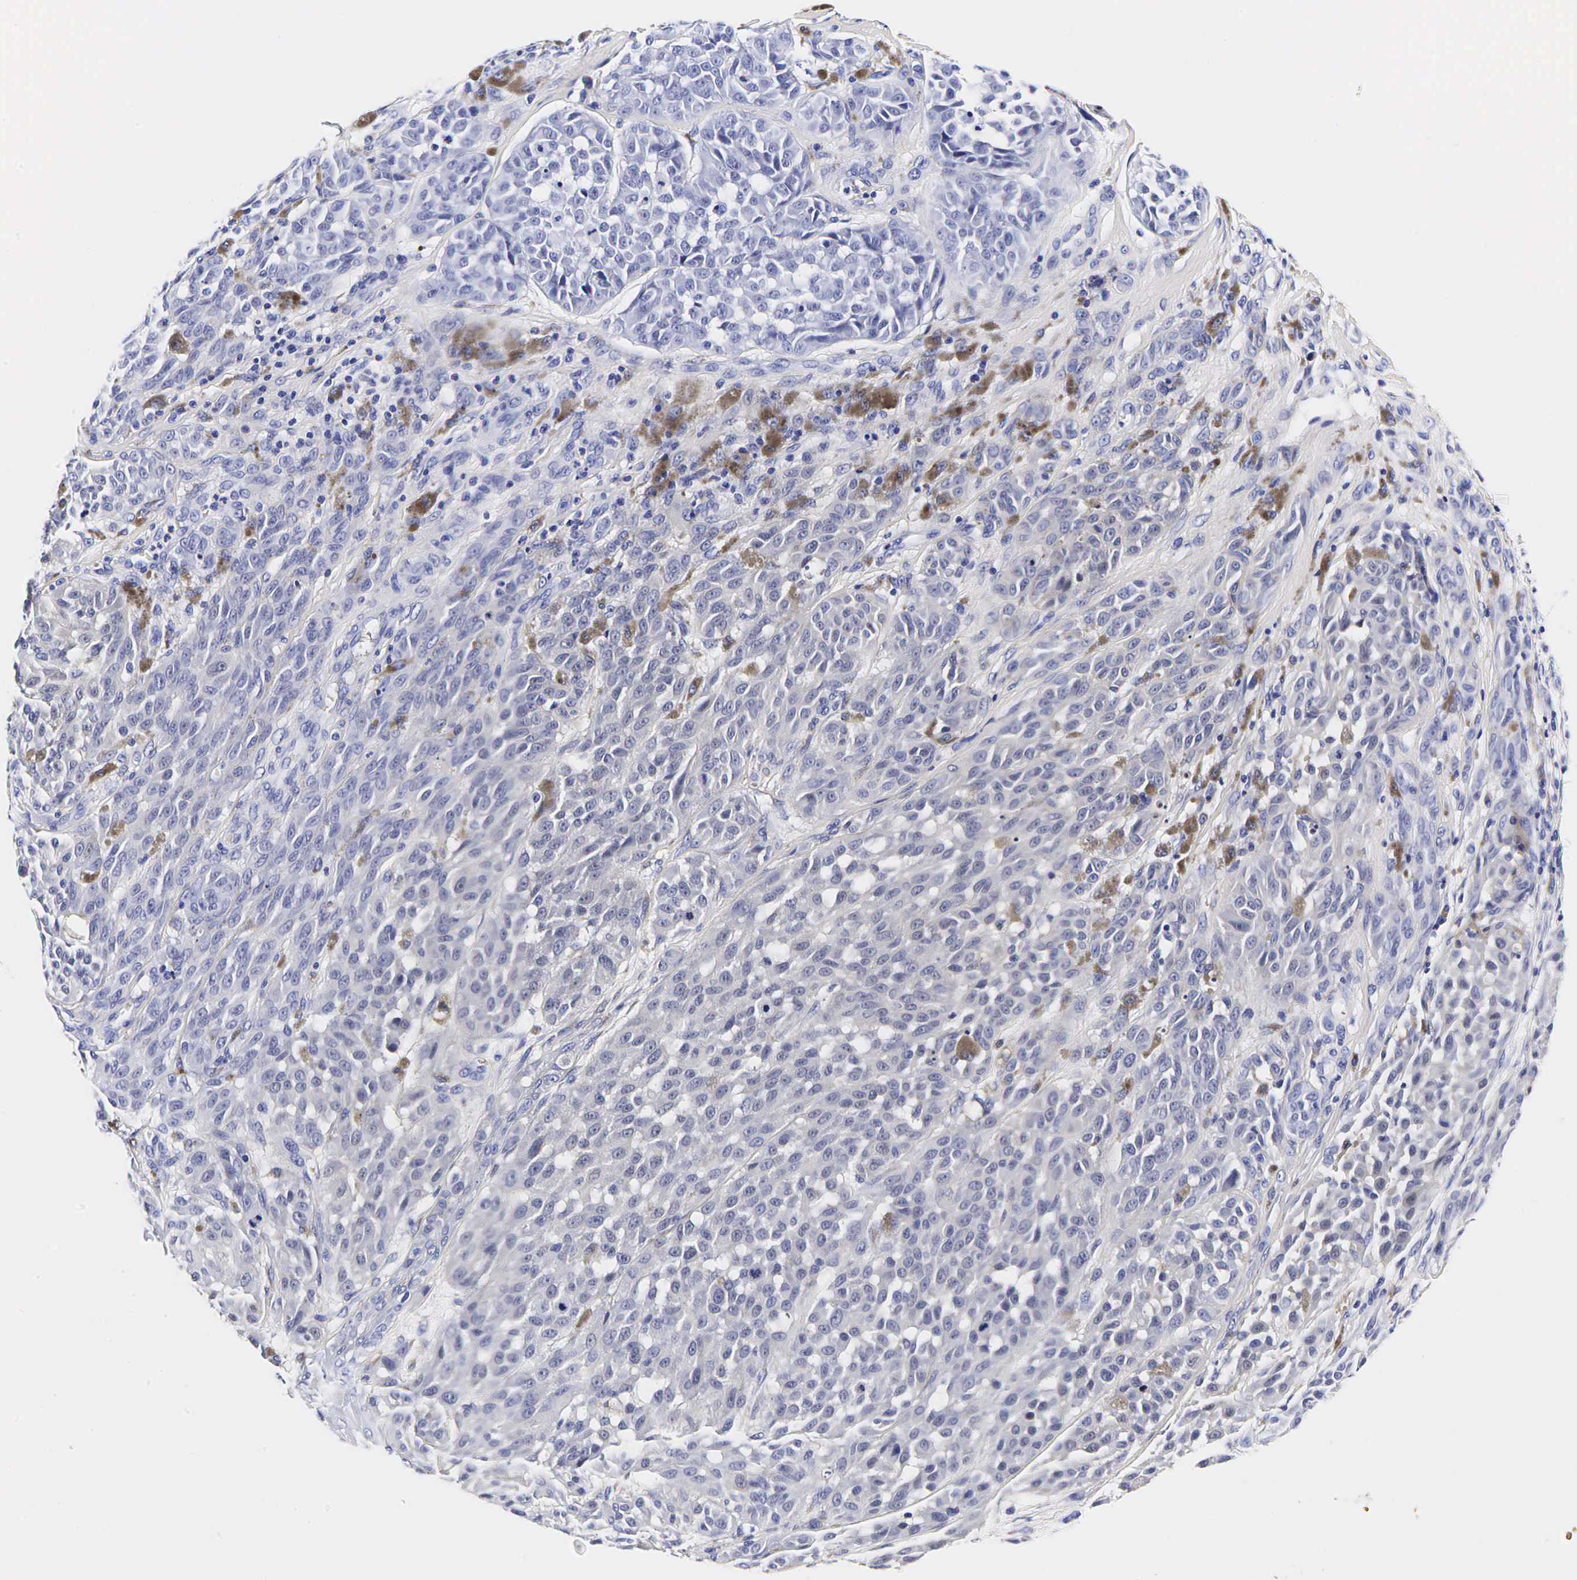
{"staining": {"intensity": "negative", "quantity": "none", "location": "none"}, "tissue": "melanoma", "cell_type": "Tumor cells", "image_type": "cancer", "snomed": [{"axis": "morphology", "description": "Malignant melanoma, NOS"}, {"axis": "topography", "description": "Skin"}], "caption": "The image displays no significant positivity in tumor cells of melanoma.", "gene": "GAST", "patient": {"sex": "male", "age": 44}}